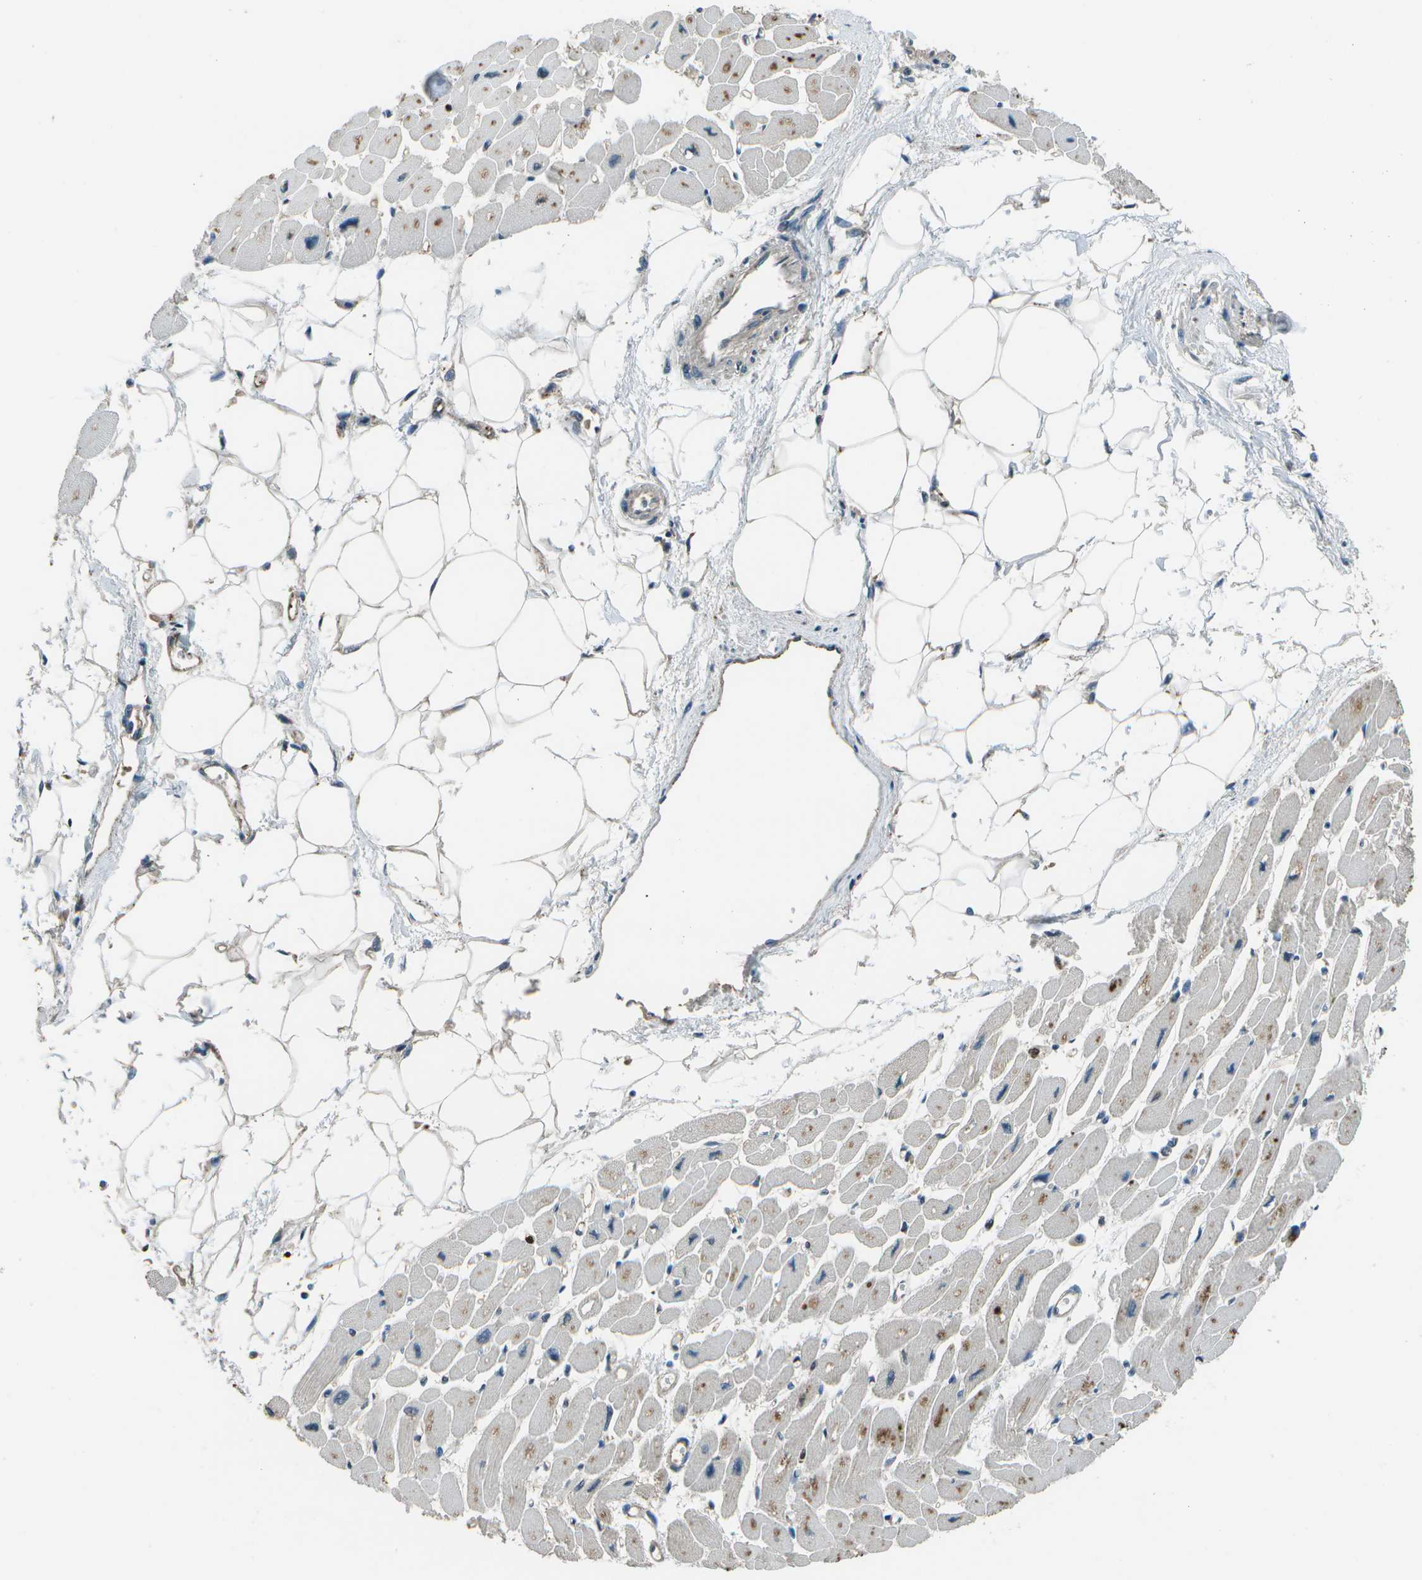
{"staining": {"intensity": "moderate", "quantity": "25%-75%", "location": "cytoplasmic/membranous"}, "tissue": "heart muscle", "cell_type": "Cardiomyocytes", "image_type": "normal", "snomed": [{"axis": "morphology", "description": "Normal tissue, NOS"}, {"axis": "topography", "description": "Heart"}], "caption": "A medium amount of moderate cytoplasmic/membranous expression is identified in about 25%-75% of cardiomyocytes in benign heart muscle.", "gene": "PDLIM1", "patient": {"sex": "female", "age": 54}}